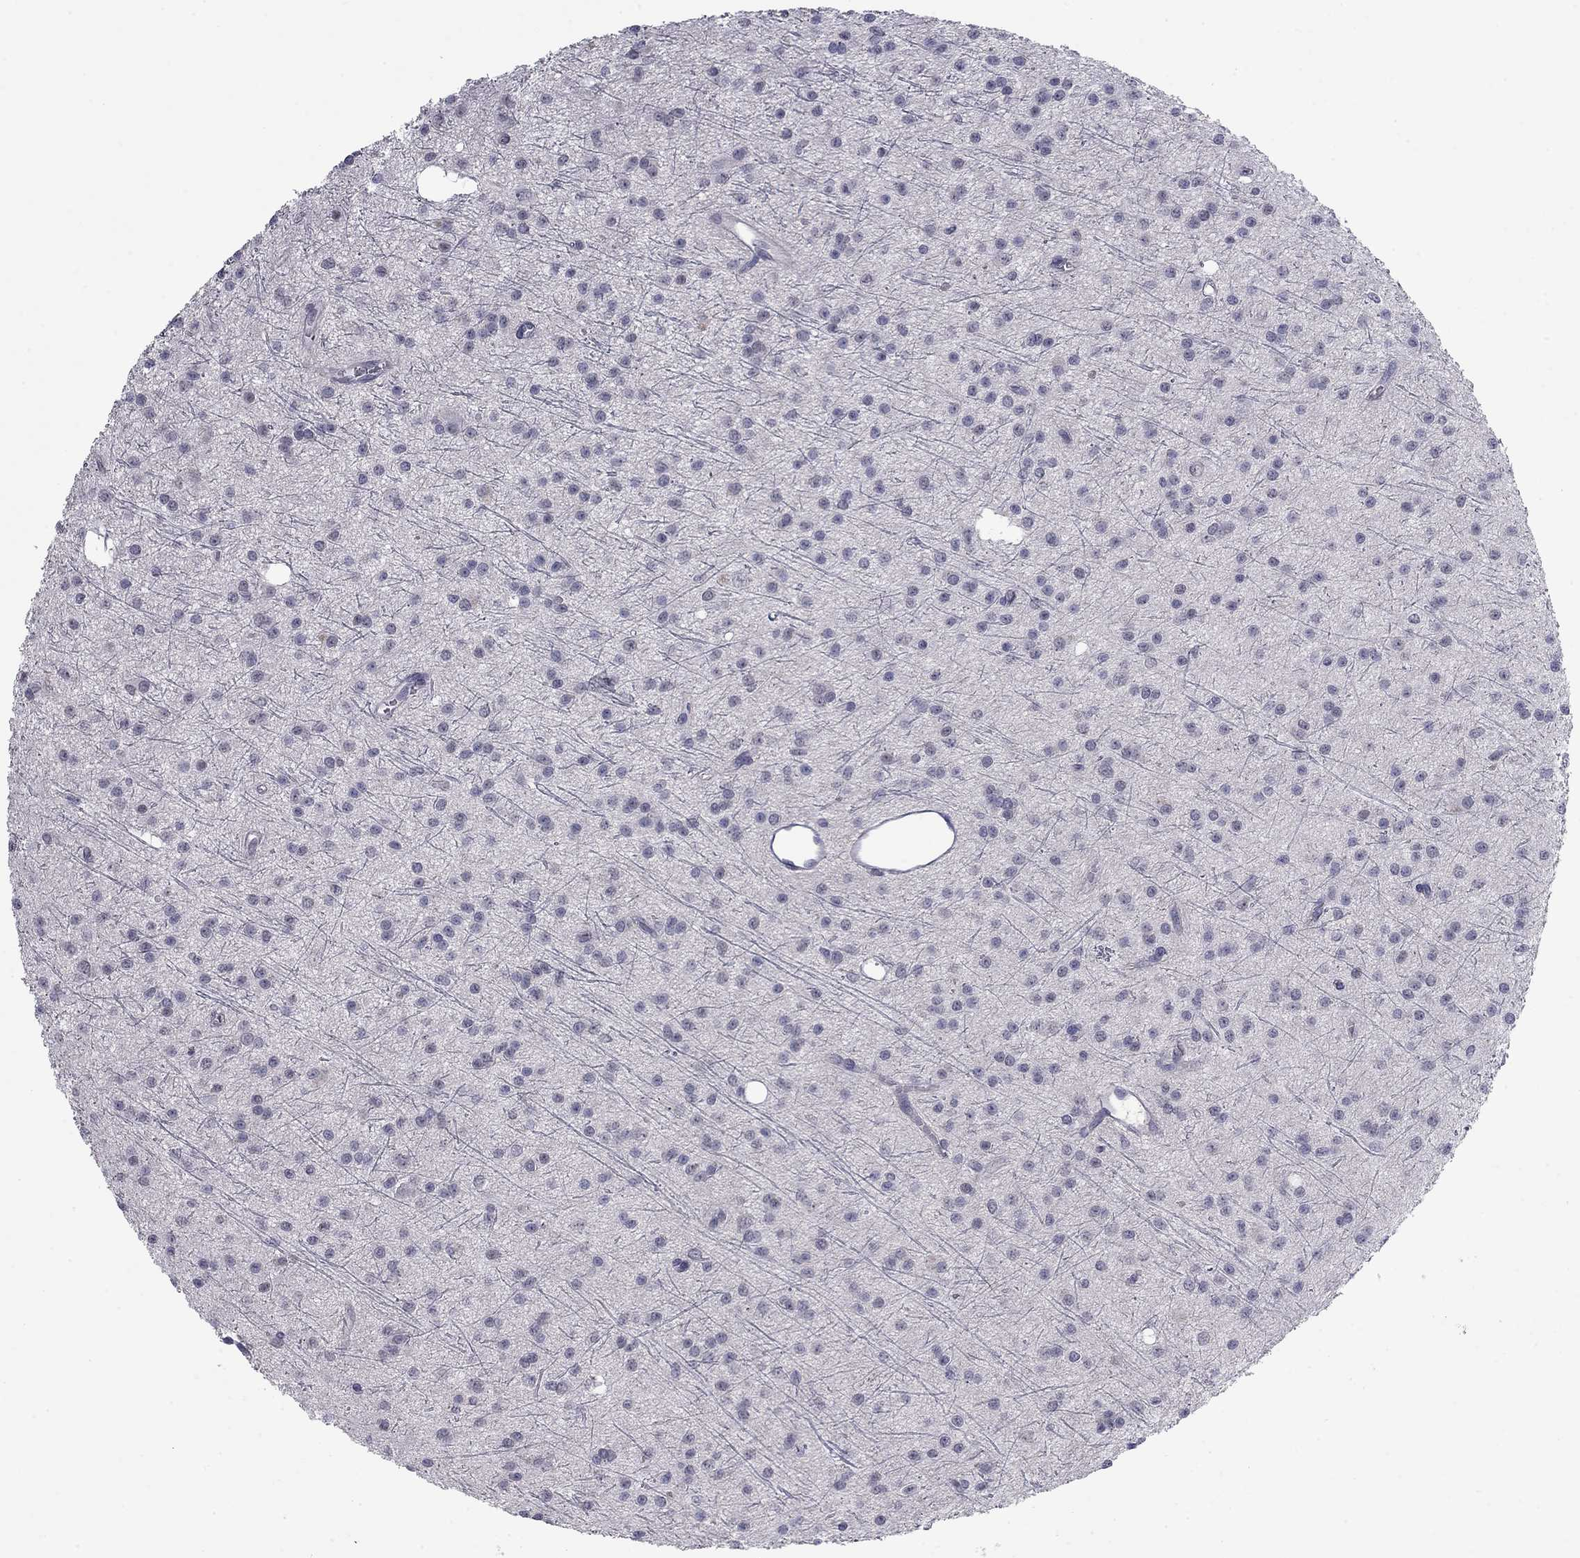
{"staining": {"intensity": "negative", "quantity": "none", "location": "none"}, "tissue": "glioma", "cell_type": "Tumor cells", "image_type": "cancer", "snomed": [{"axis": "morphology", "description": "Glioma, malignant, Low grade"}, {"axis": "topography", "description": "Brain"}], "caption": "IHC of human glioma reveals no positivity in tumor cells. (DAB immunohistochemistry with hematoxylin counter stain).", "gene": "IP6K3", "patient": {"sex": "male", "age": 27}}